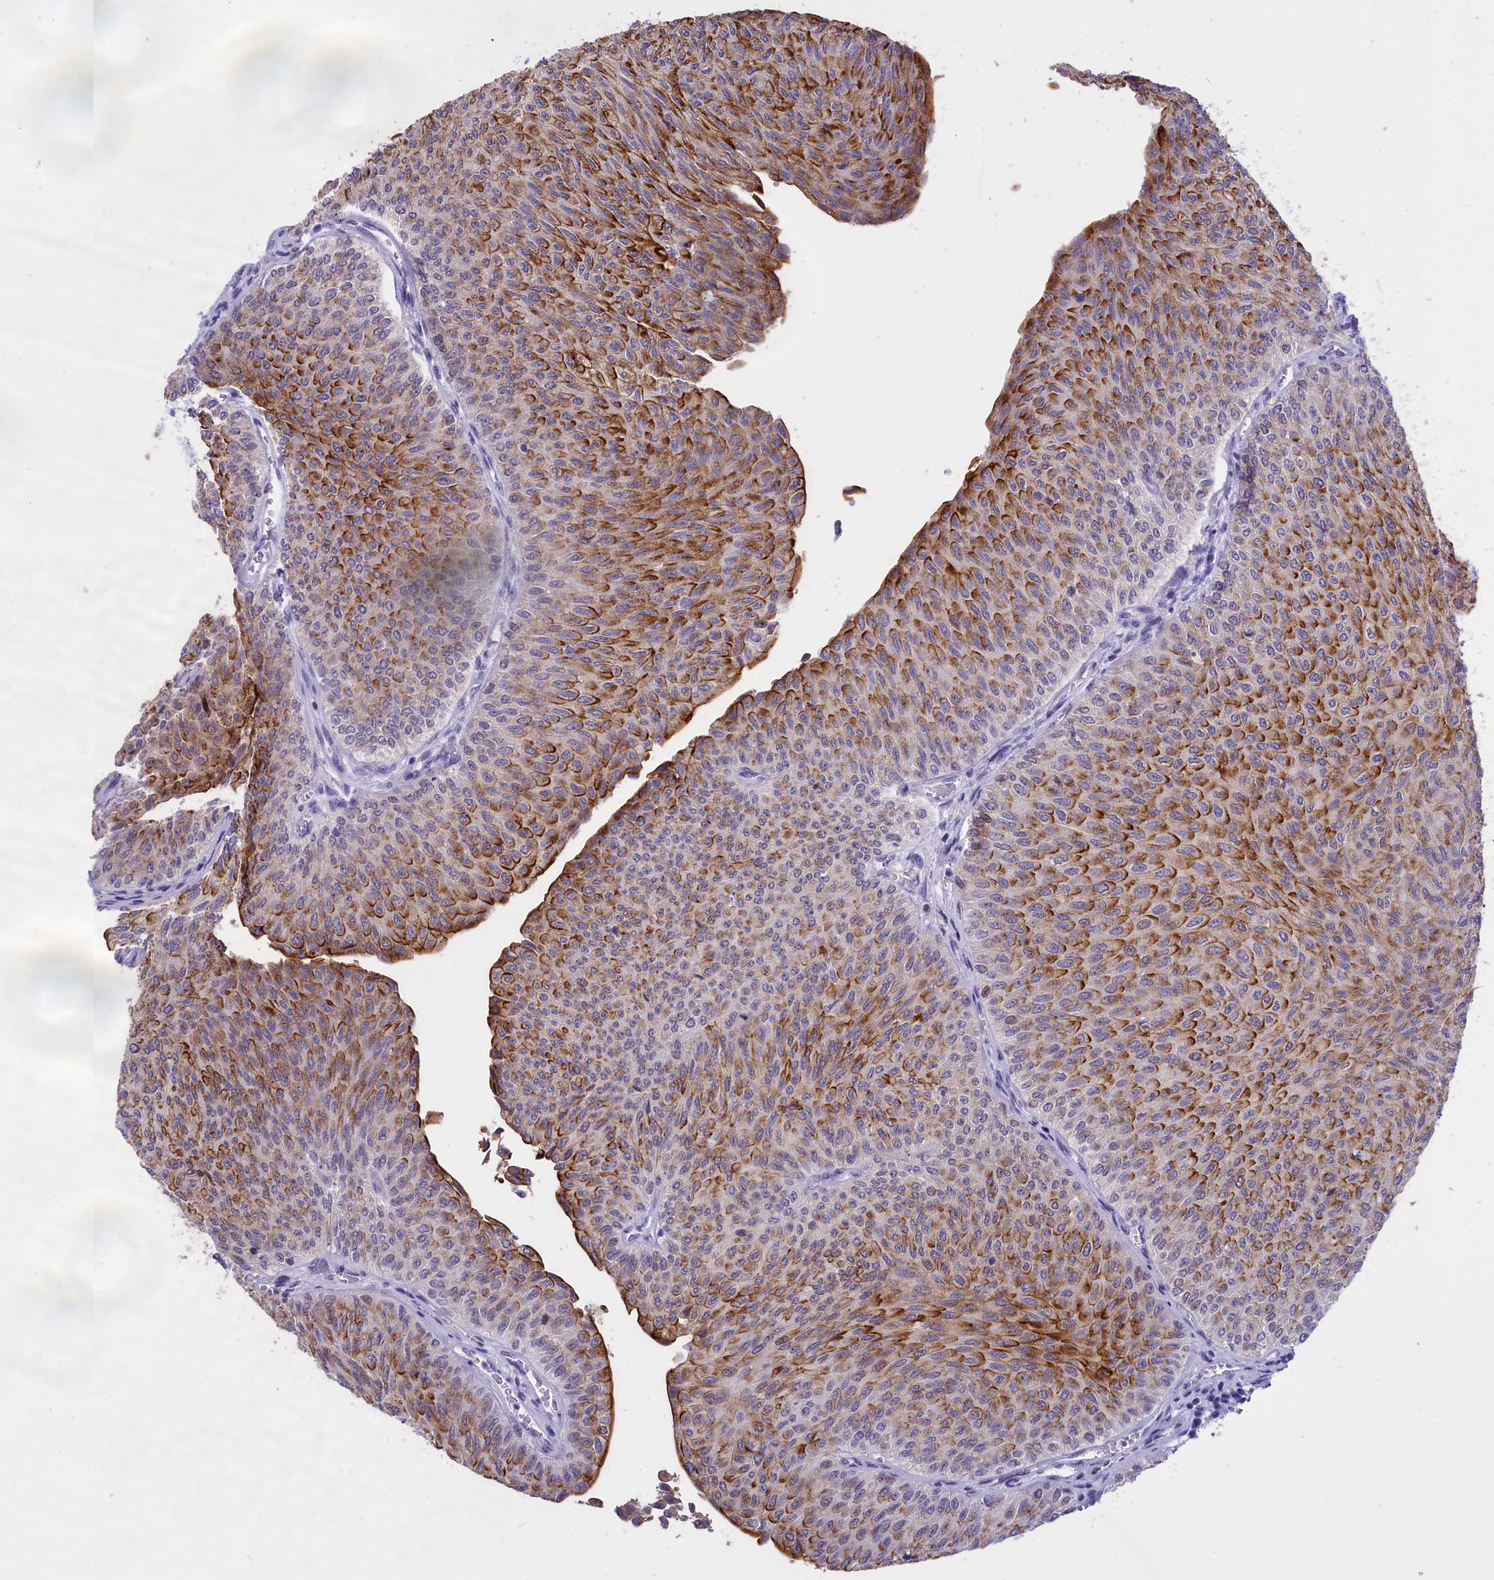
{"staining": {"intensity": "strong", "quantity": ">75%", "location": "cytoplasmic/membranous,nuclear"}, "tissue": "urothelial cancer", "cell_type": "Tumor cells", "image_type": "cancer", "snomed": [{"axis": "morphology", "description": "Urothelial carcinoma, Low grade"}, {"axis": "topography", "description": "Urinary bladder"}], "caption": "Urothelial cancer stained with DAB immunohistochemistry displays high levels of strong cytoplasmic/membranous and nuclear expression in approximately >75% of tumor cells.", "gene": "SPIRE2", "patient": {"sex": "male", "age": 78}}